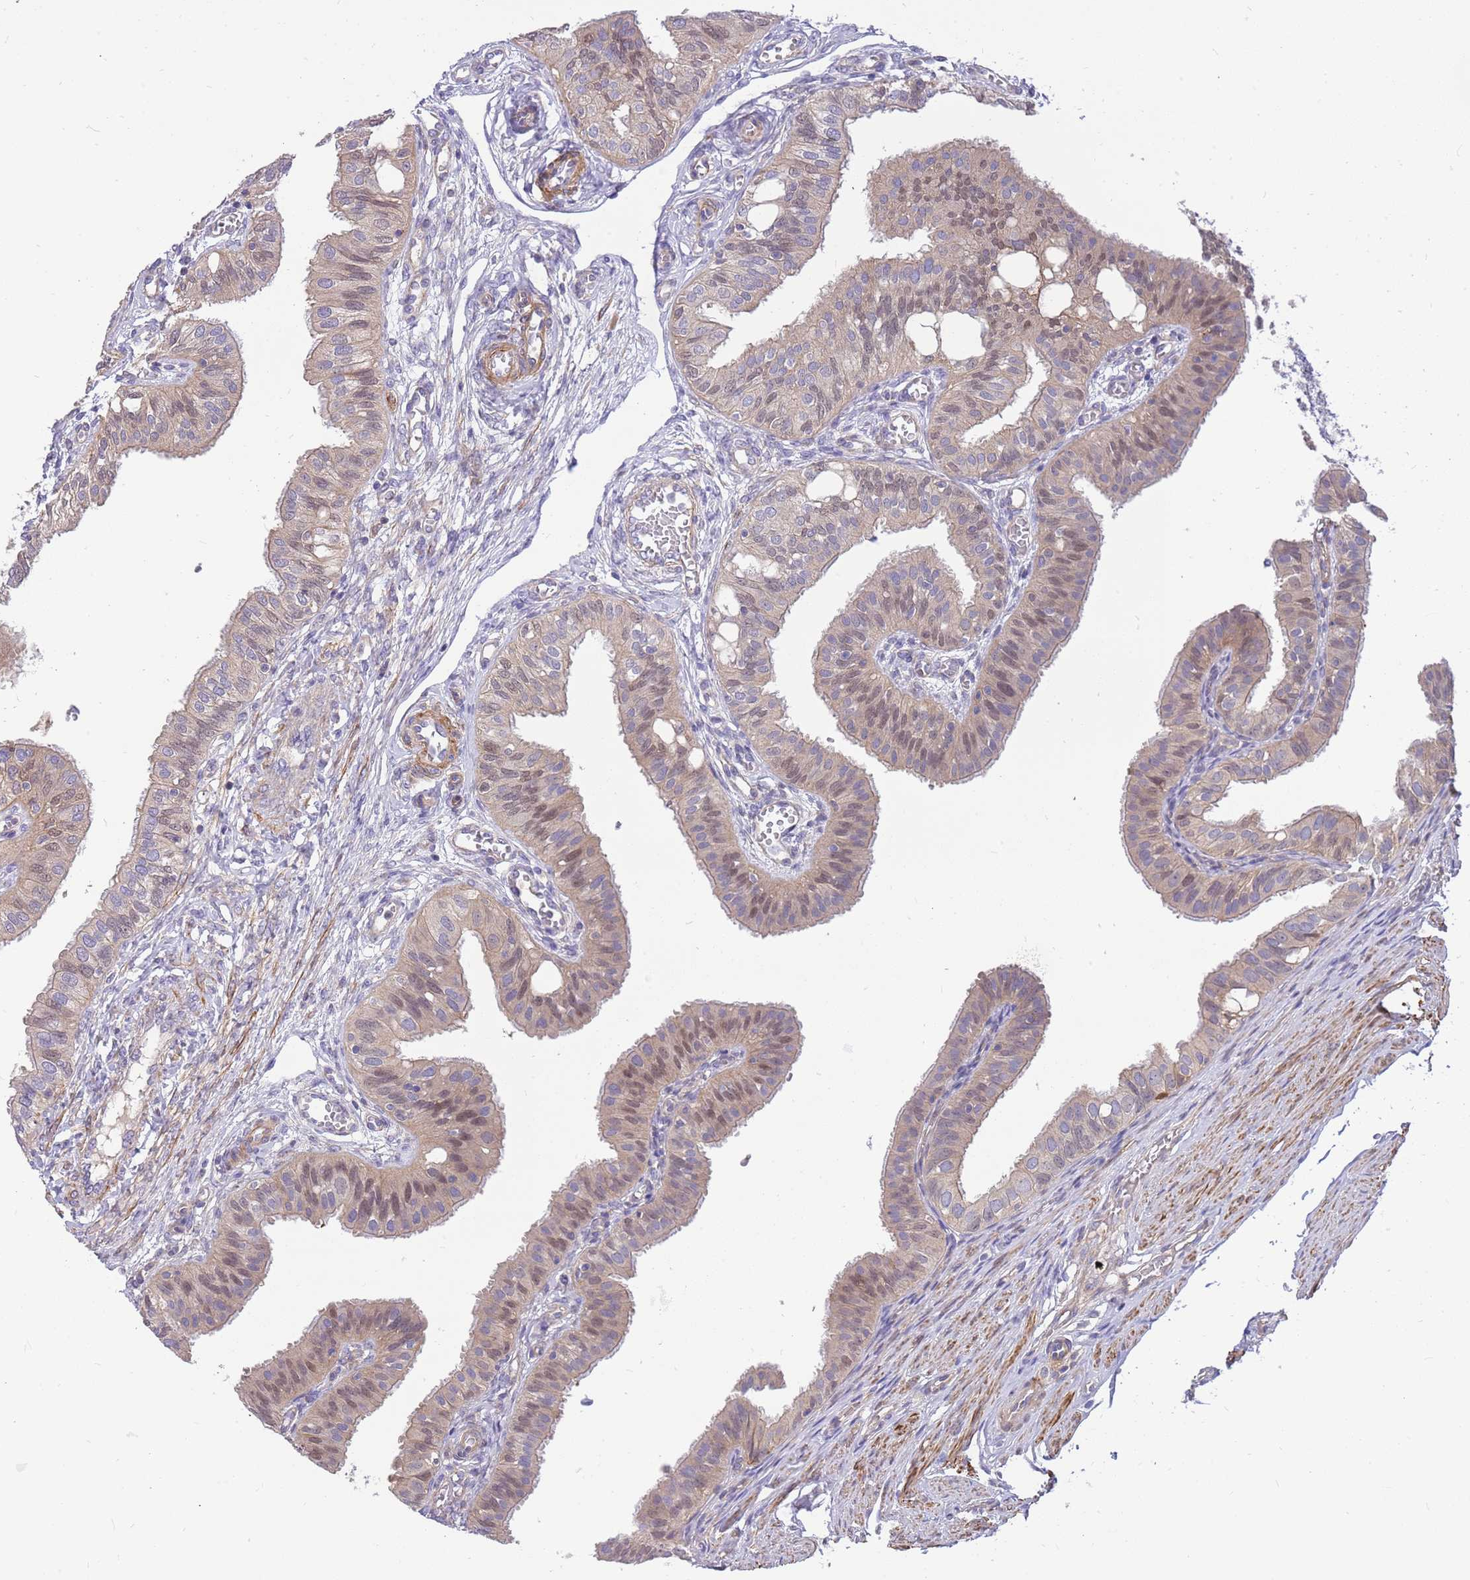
{"staining": {"intensity": "weak", "quantity": "25%-75%", "location": "cytoplasmic/membranous,nuclear"}, "tissue": "fallopian tube", "cell_type": "Glandular cells", "image_type": "normal", "snomed": [{"axis": "morphology", "description": "Normal tissue, NOS"}, {"axis": "topography", "description": "Fallopian tube"}, {"axis": "topography", "description": "Ovary"}], "caption": "Immunohistochemistry histopathology image of benign fallopian tube: fallopian tube stained using immunohistochemistry (IHC) exhibits low levels of weak protein expression localized specifically in the cytoplasmic/membranous,nuclear of glandular cells, appearing as a cytoplasmic/membranous,nuclear brown color.", "gene": "MVD", "patient": {"sex": "female", "age": 42}}